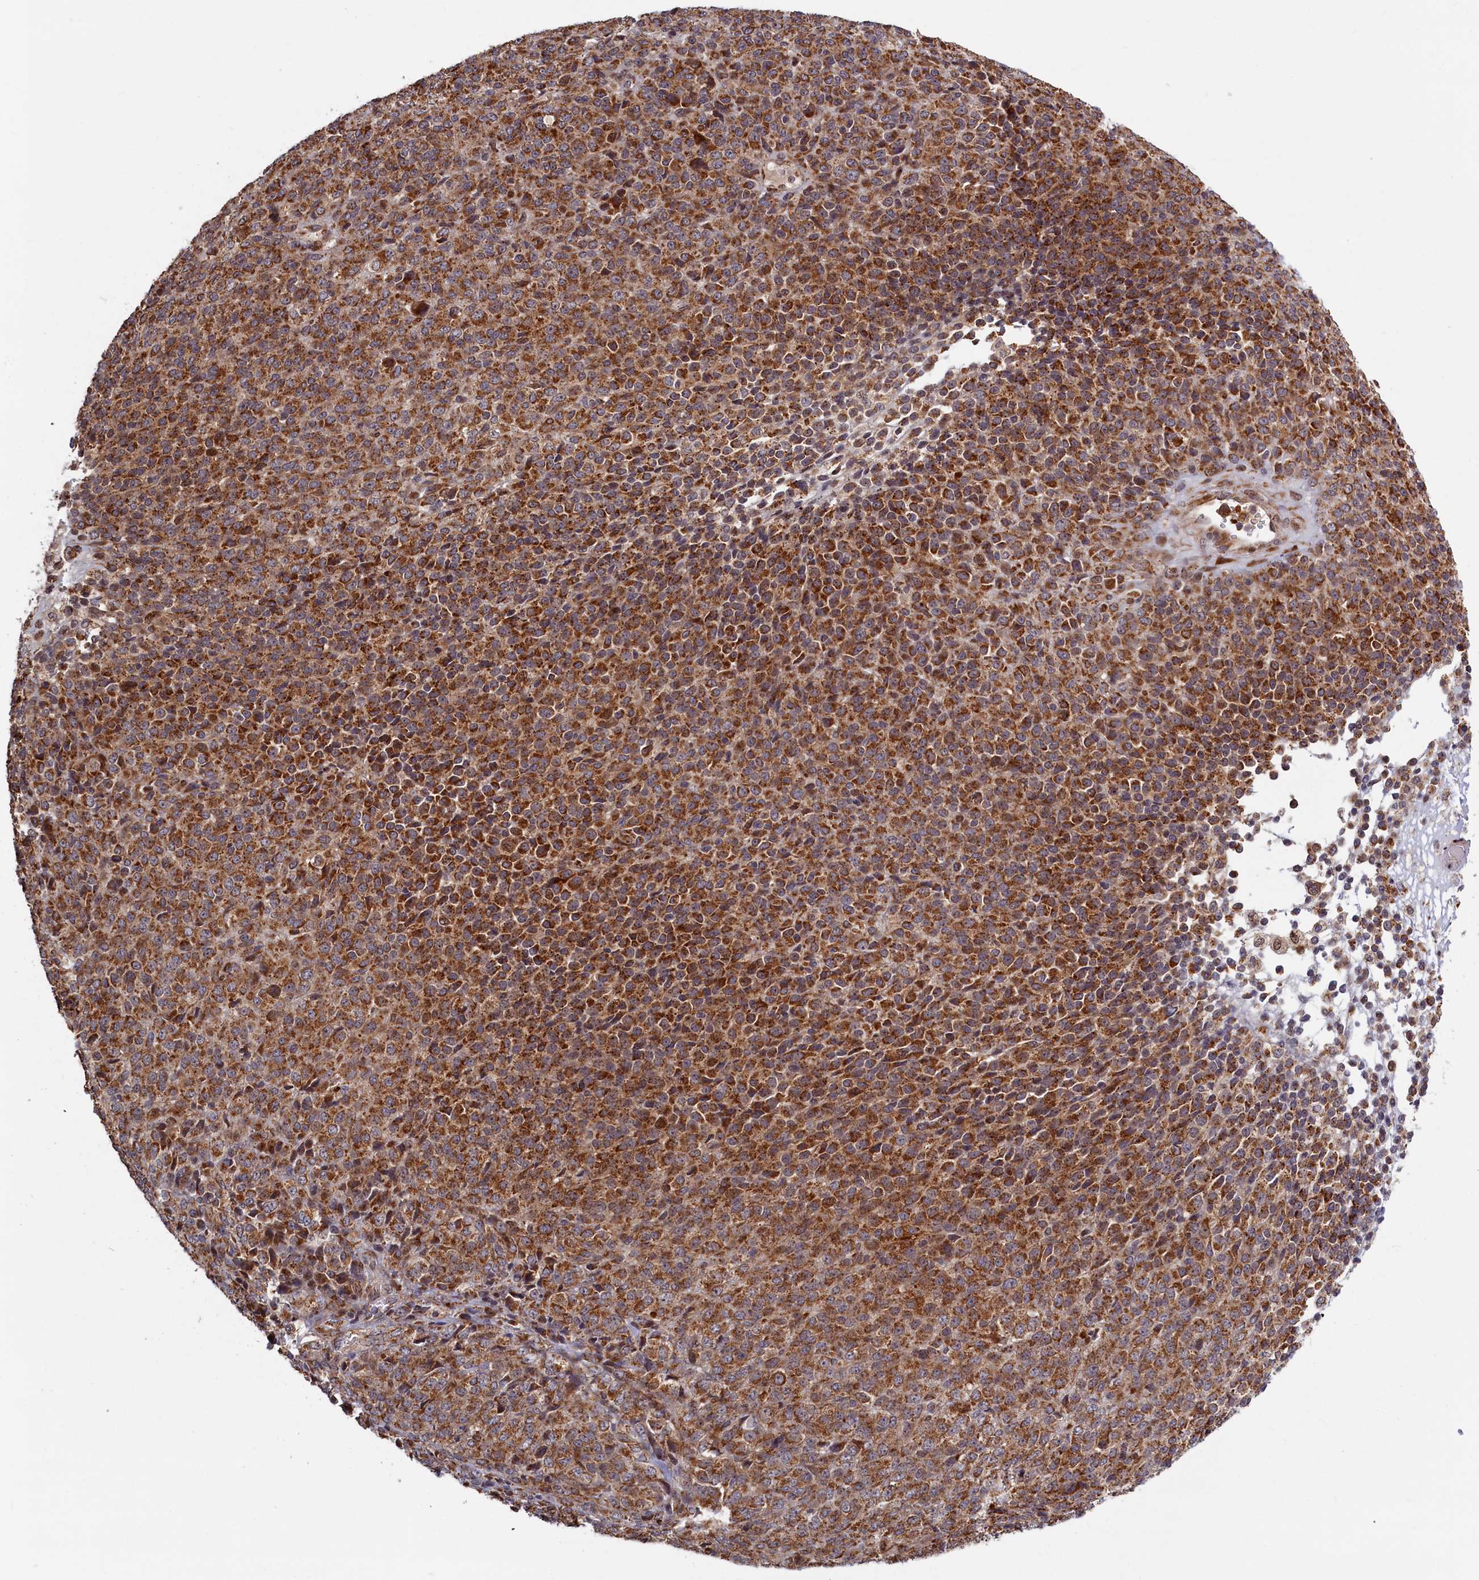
{"staining": {"intensity": "strong", "quantity": ">75%", "location": "cytoplasmic/membranous"}, "tissue": "melanoma", "cell_type": "Tumor cells", "image_type": "cancer", "snomed": [{"axis": "morphology", "description": "Malignant melanoma, Metastatic site"}, {"axis": "topography", "description": "Brain"}], "caption": "Melanoma stained for a protein shows strong cytoplasmic/membranous positivity in tumor cells.", "gene": "PLA2G10", "patient": {"sex": "female", "age": 56}}